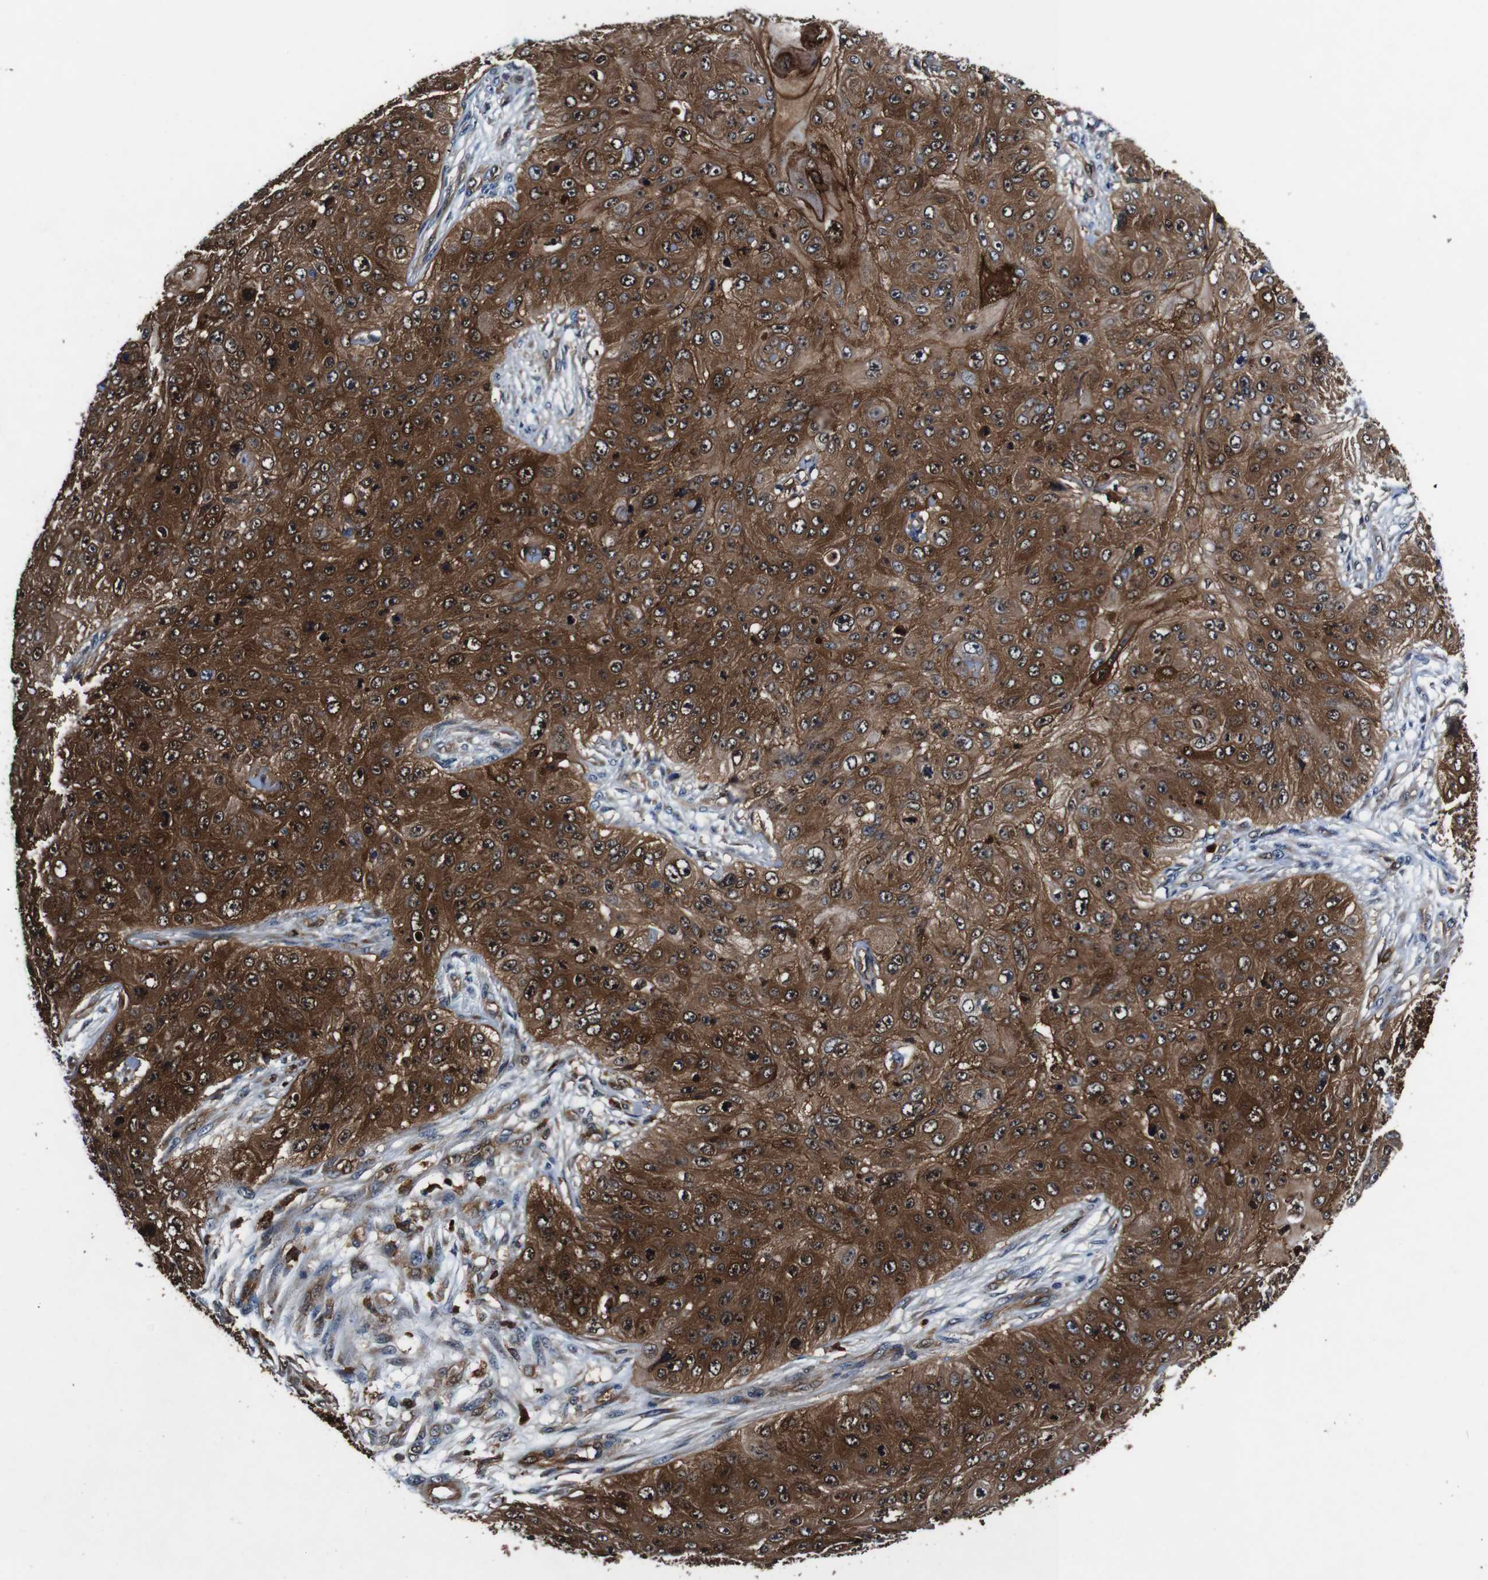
{"staining": {"intensity": "strong", "quantity": ">75%", "location": "cytoplasmic/membranous,nuclear"}, "tissue": "skin cancer", "cell_type": "Tumor cells", "image_type": "cancer", "snomed": [{"axis": "morphology", "description": "Squamous cell carcinoma, NOS"}, {"axis": "topography", "description": "Skin"}], "caption": "The histopathology image demonstrates immunohistochemical staining of skin squamous cell carcinoma. There is strong cytoplasmic/membranous and nuclear positivity is appreciated in approximately >75% of tumor cells.", "gene": "ANXA1", "patient": {"sex": "female", "age": 80}}